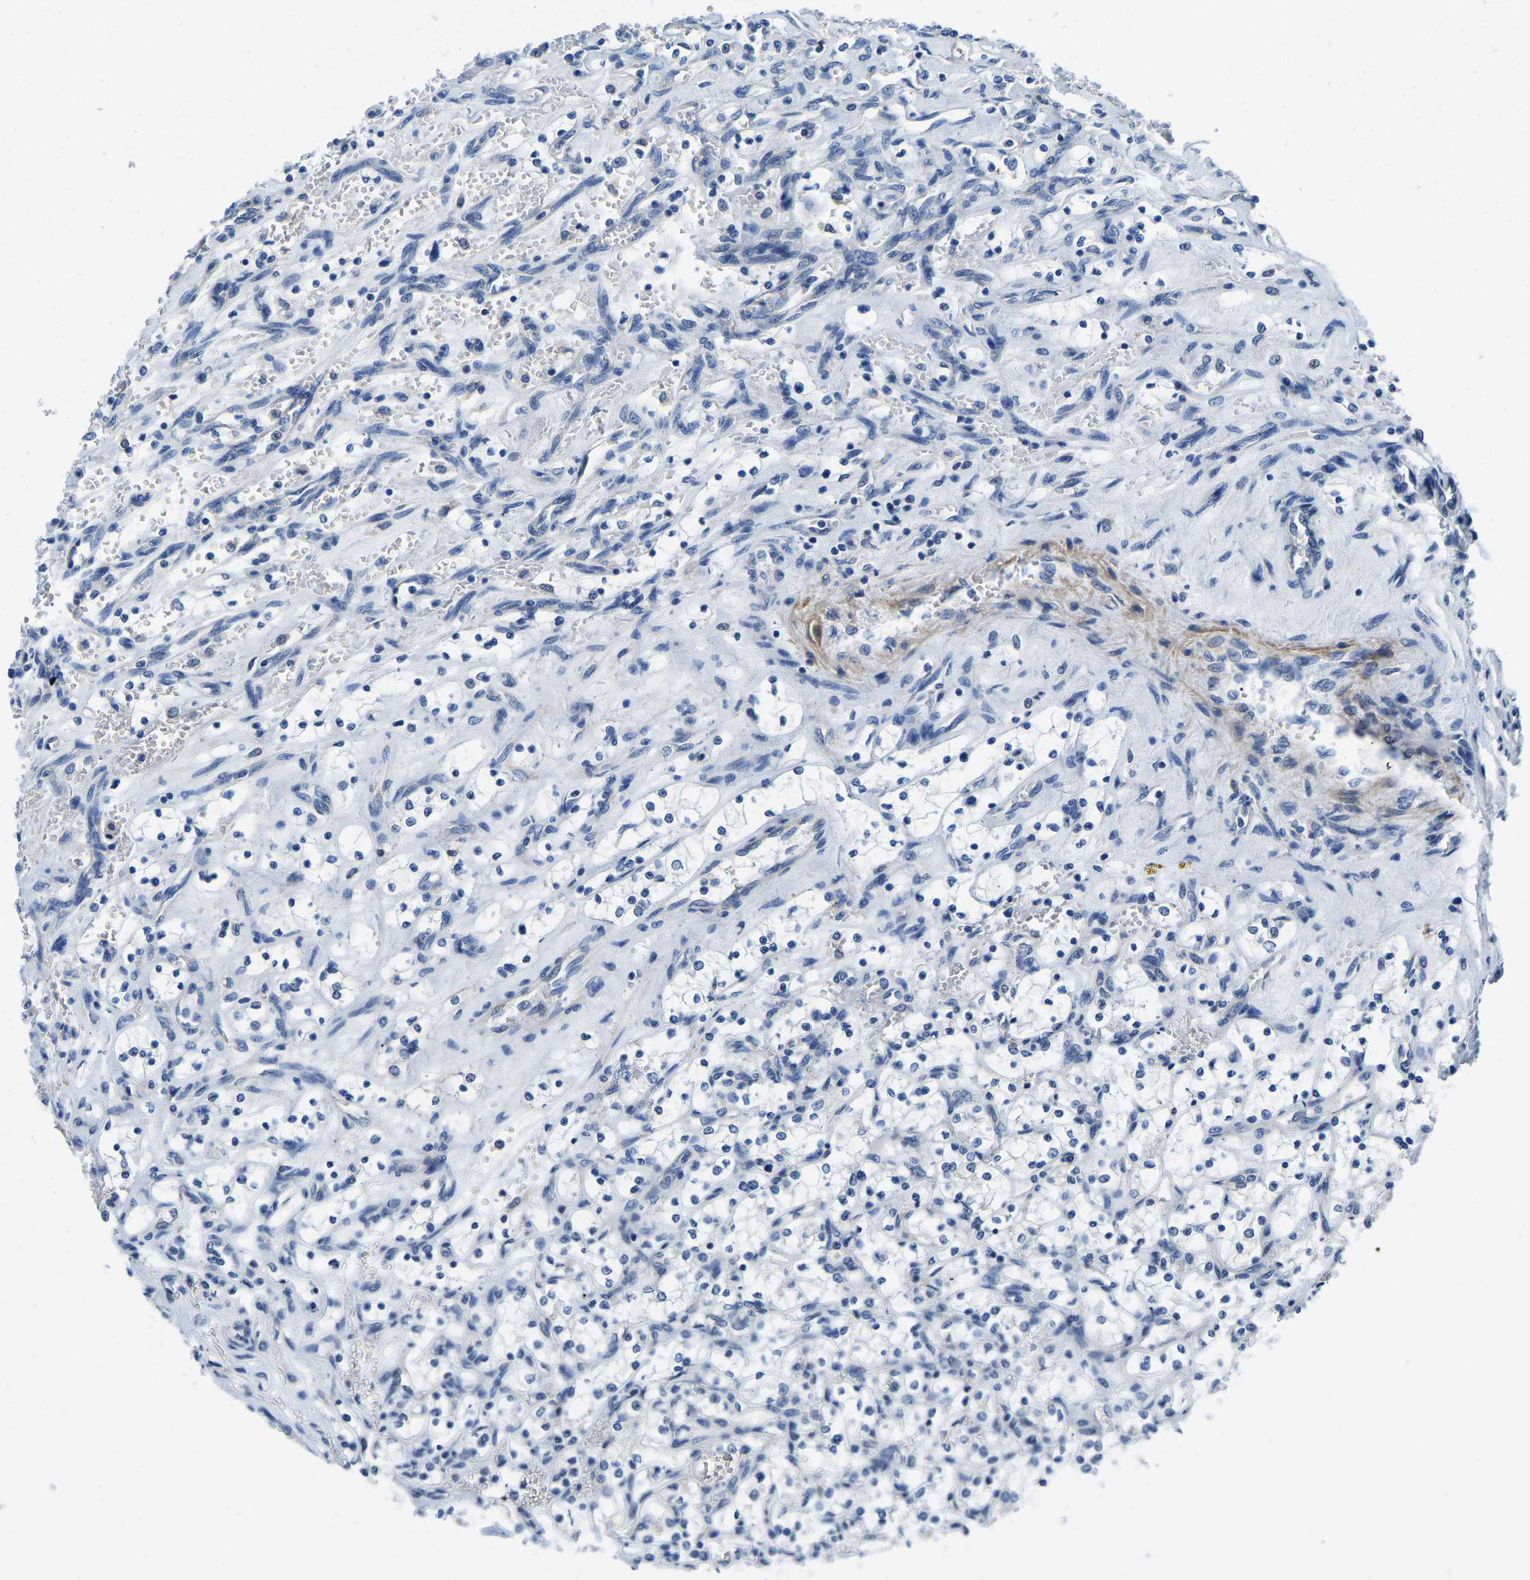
{"staining": {"intensity": "negative", "quantity": "none", "location": "none"}, "tissue": "renal cancer", "cell_type": "Tumor cells", "image_type": "cancer", "snomed": [{"axis": "morphology", "description": "Adenocarcinoma, NOS"}, {"axis": "topography", "description": "Kidney"}], "caption": "The immunohistochemistry histopathology image has no significant staining in tumor cells of adenocarcinoma (renal) tissue. (Stains: DAB (3,3'-diaminobenzidine) immunohistochemistry with hematoxylin counter stain, Microscopy: brightfield microscopy at high magnification).", "gene": "LIAS", "patient": {"sex": "female", "age": 69}}